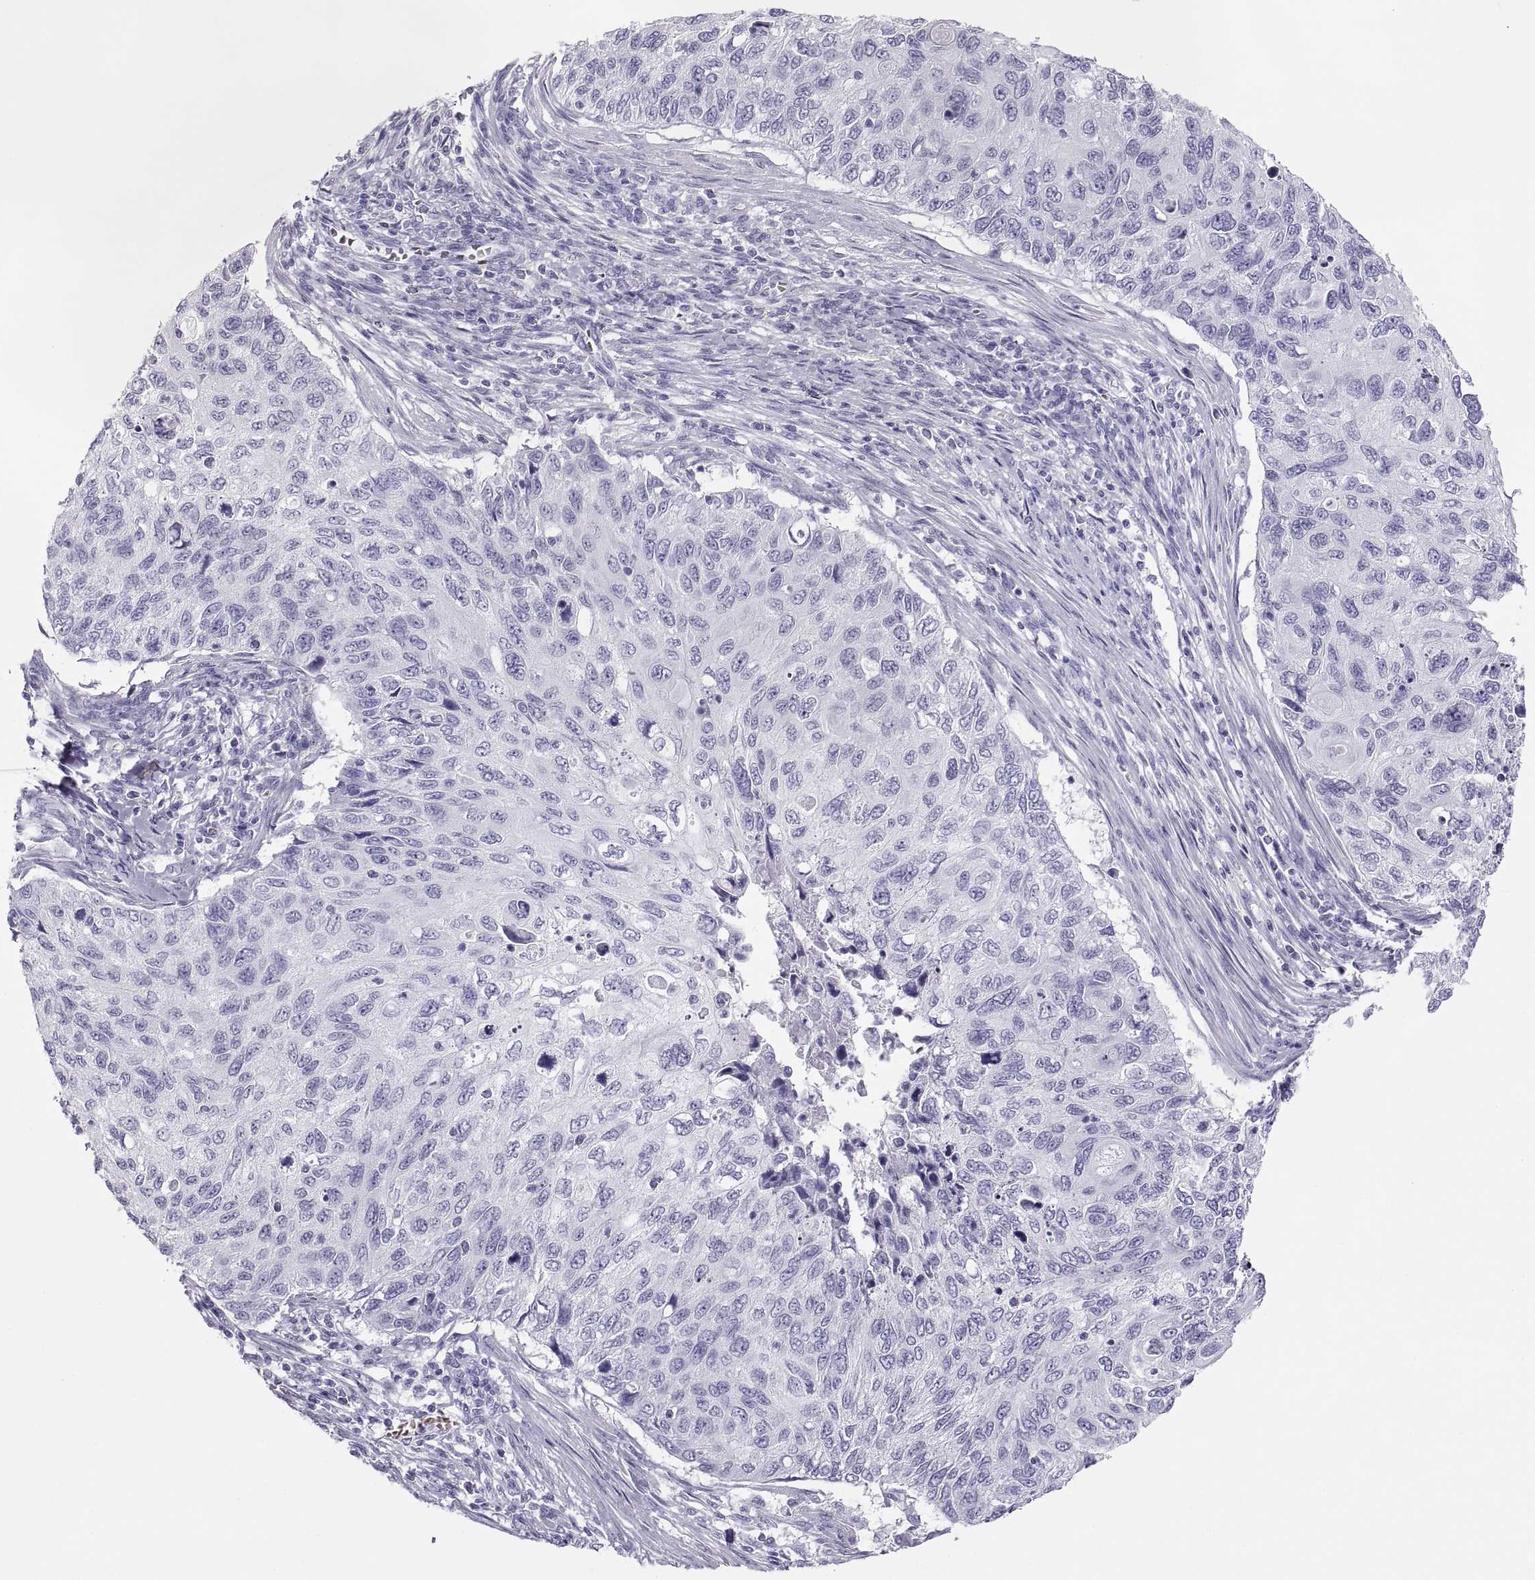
{"staining": {"intensity": "negative", "quantity": "none", "location": "none"}, "tissue": "cervical cancer", "cell_type": "Tumor cells", "image_type": "cancer", "snomed": [{"axis": "morphology", "description": "Squamous cell carcinoma, NOS"}, {"axis": "topography", "description": "Cervix"}], "caption": "Protein analysis of cervical squamous cell carcinoma demonstrates no significant staining in tumor cells. (DAB (3,3'-diaminobenzidine) immunohistochemistry (IHC) with hematoxylin counter stain).", "gene": "SEMG1", "patient": {"sex": "female", "age": 70}}